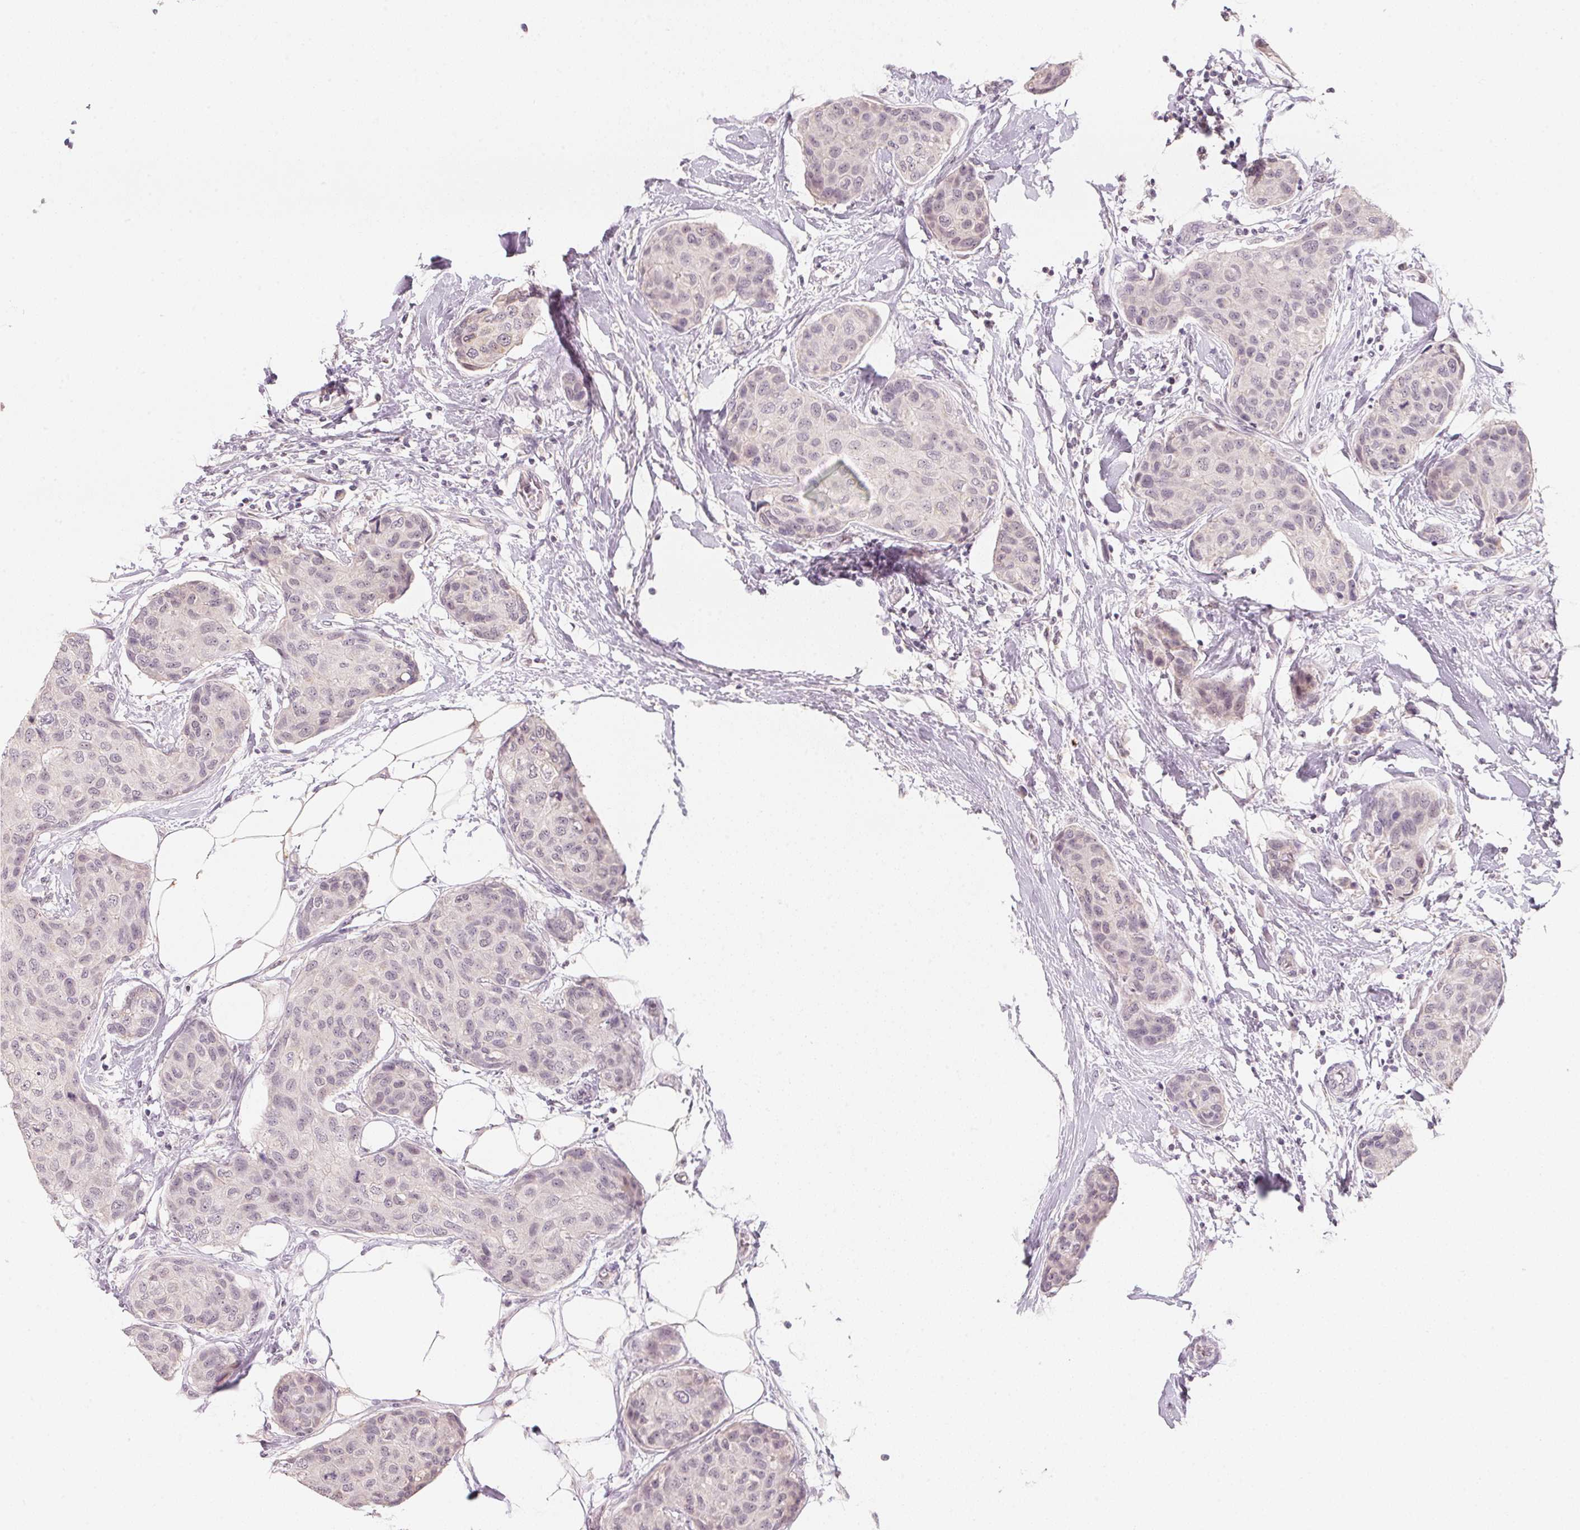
{"staining": {"intensity": "negative", "quantity": "none", "location": "none"}, "tissue": "breast cancer", "cell_type": "Tumor cells", "image_type": "cancer", "snomed": [{"axis": "morphology", "description": "Duct carcinoma"}, {"axis": "topography", "description": "Breast"}], "caption": "This histopathology image is of infiltrating ductal carcinoma (breast) stained with immunohistochemistry (IHC) to label a protein in brown with the nuclei are counter-stained blue. There is no staining in tumor cells.", "gene": "ANKRD31", "patient": {"sex": "female", "age": 80}}